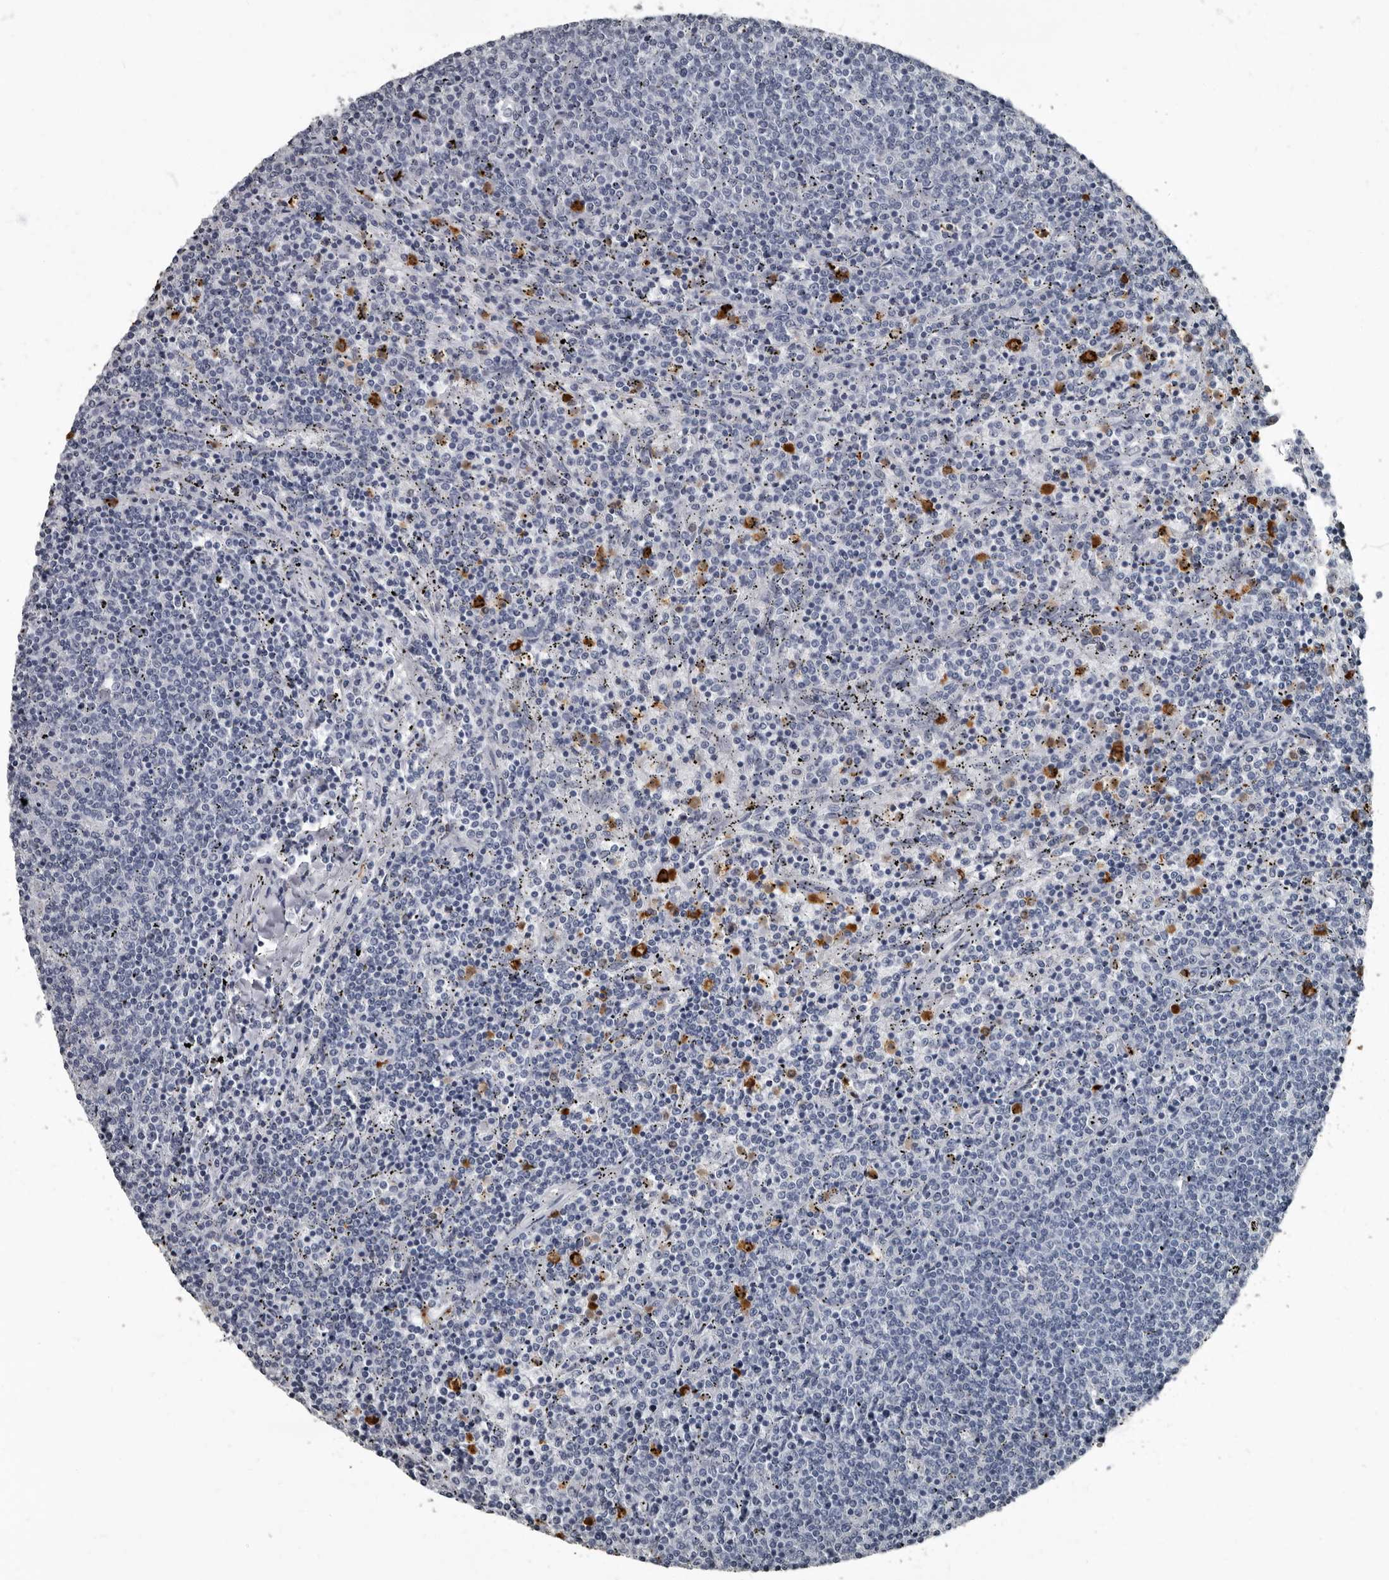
{"staining": {"intensity": "negative", "quantity": "none", "location": "none"}, "tissue": "lymphoma", "cell_type": "Tumor cells", "image_type": "cancer", "snomed": [{"axis": "morphology", "description": "Malignant lymphoma, non-Hodgkin's type, Low grade"}, {"axis": "topography", "description": "Spleen"}], "caption": "Immunohistochemistry (IHC) photomicrograph of neoplastic tissue: lymphoma stained with DAB (3,3'-diaminobenzidine) demonstrates no significant protein expression in tumor cells. (Brightfield microscopy of DAB IHC at high magnification).", "gene": "TPD52L1", "patient": {"sex": "female", "age": 50}}